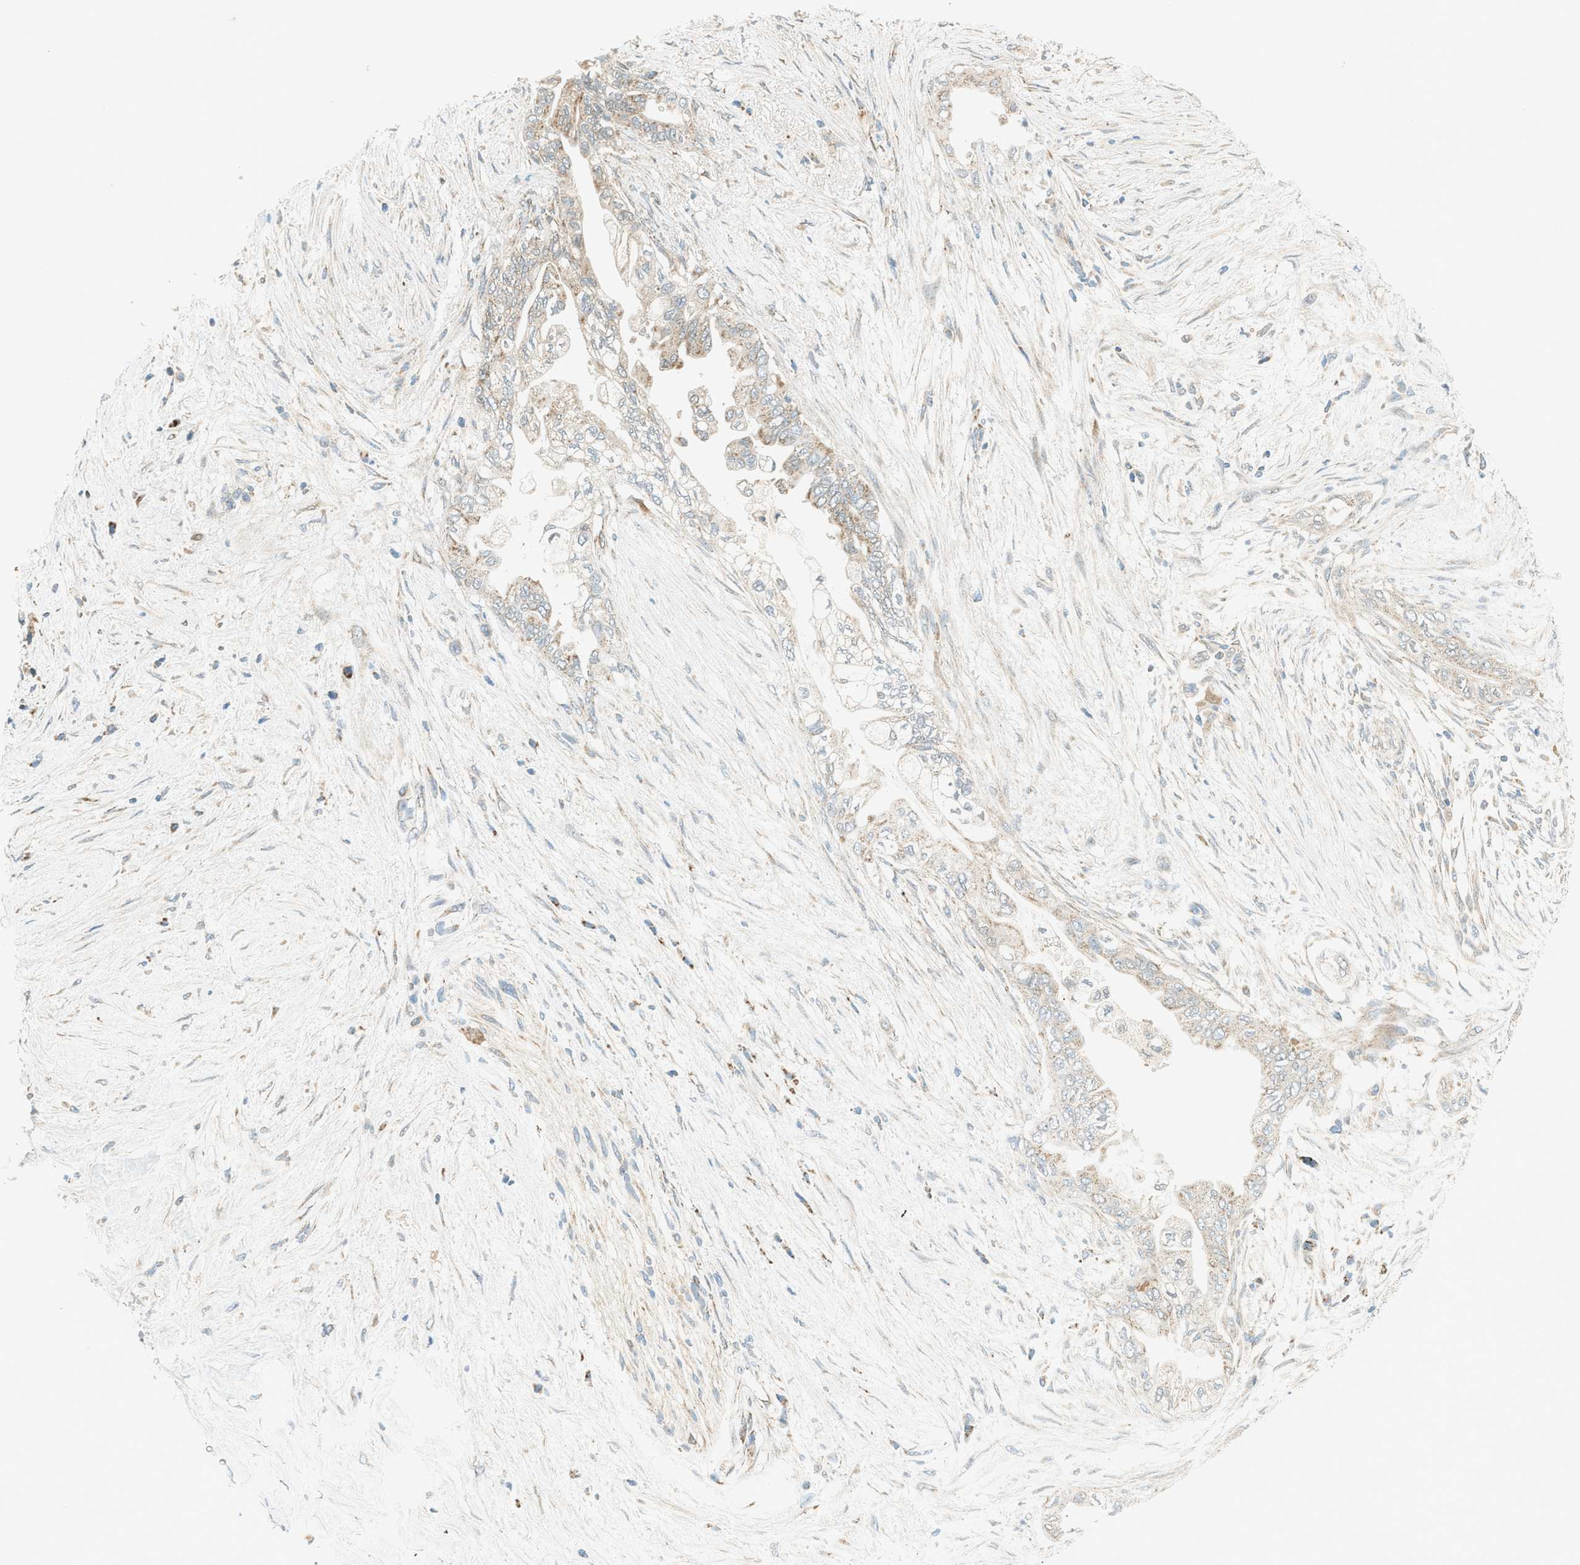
{"staining": {"intensity": "weak", "quantity": "25%-75%", "location": "cytoplasmic/membranous"}, "tissue": "pancreatic cancer", "cell_type": "Tumor cells", "image_type": "cancer", "snomed": [{"axis": "morphology", "description": "Normal tissue, NOS"}, {"axis": "morphology", "description": "Adenocarcinoma, NOS"}, {"axis": "topography", "description": "Pancreas"}, {"axis": "topography", "description": "Duodenum"}], "caption": "Tumor cells reveal low levels of weak cytoplasmic/membranous staining in about 25%-75% of cells in human pancreatic adenocarcinoma.", "gene": "PIGG", "patient": {"sex": "female", "age": 60}}